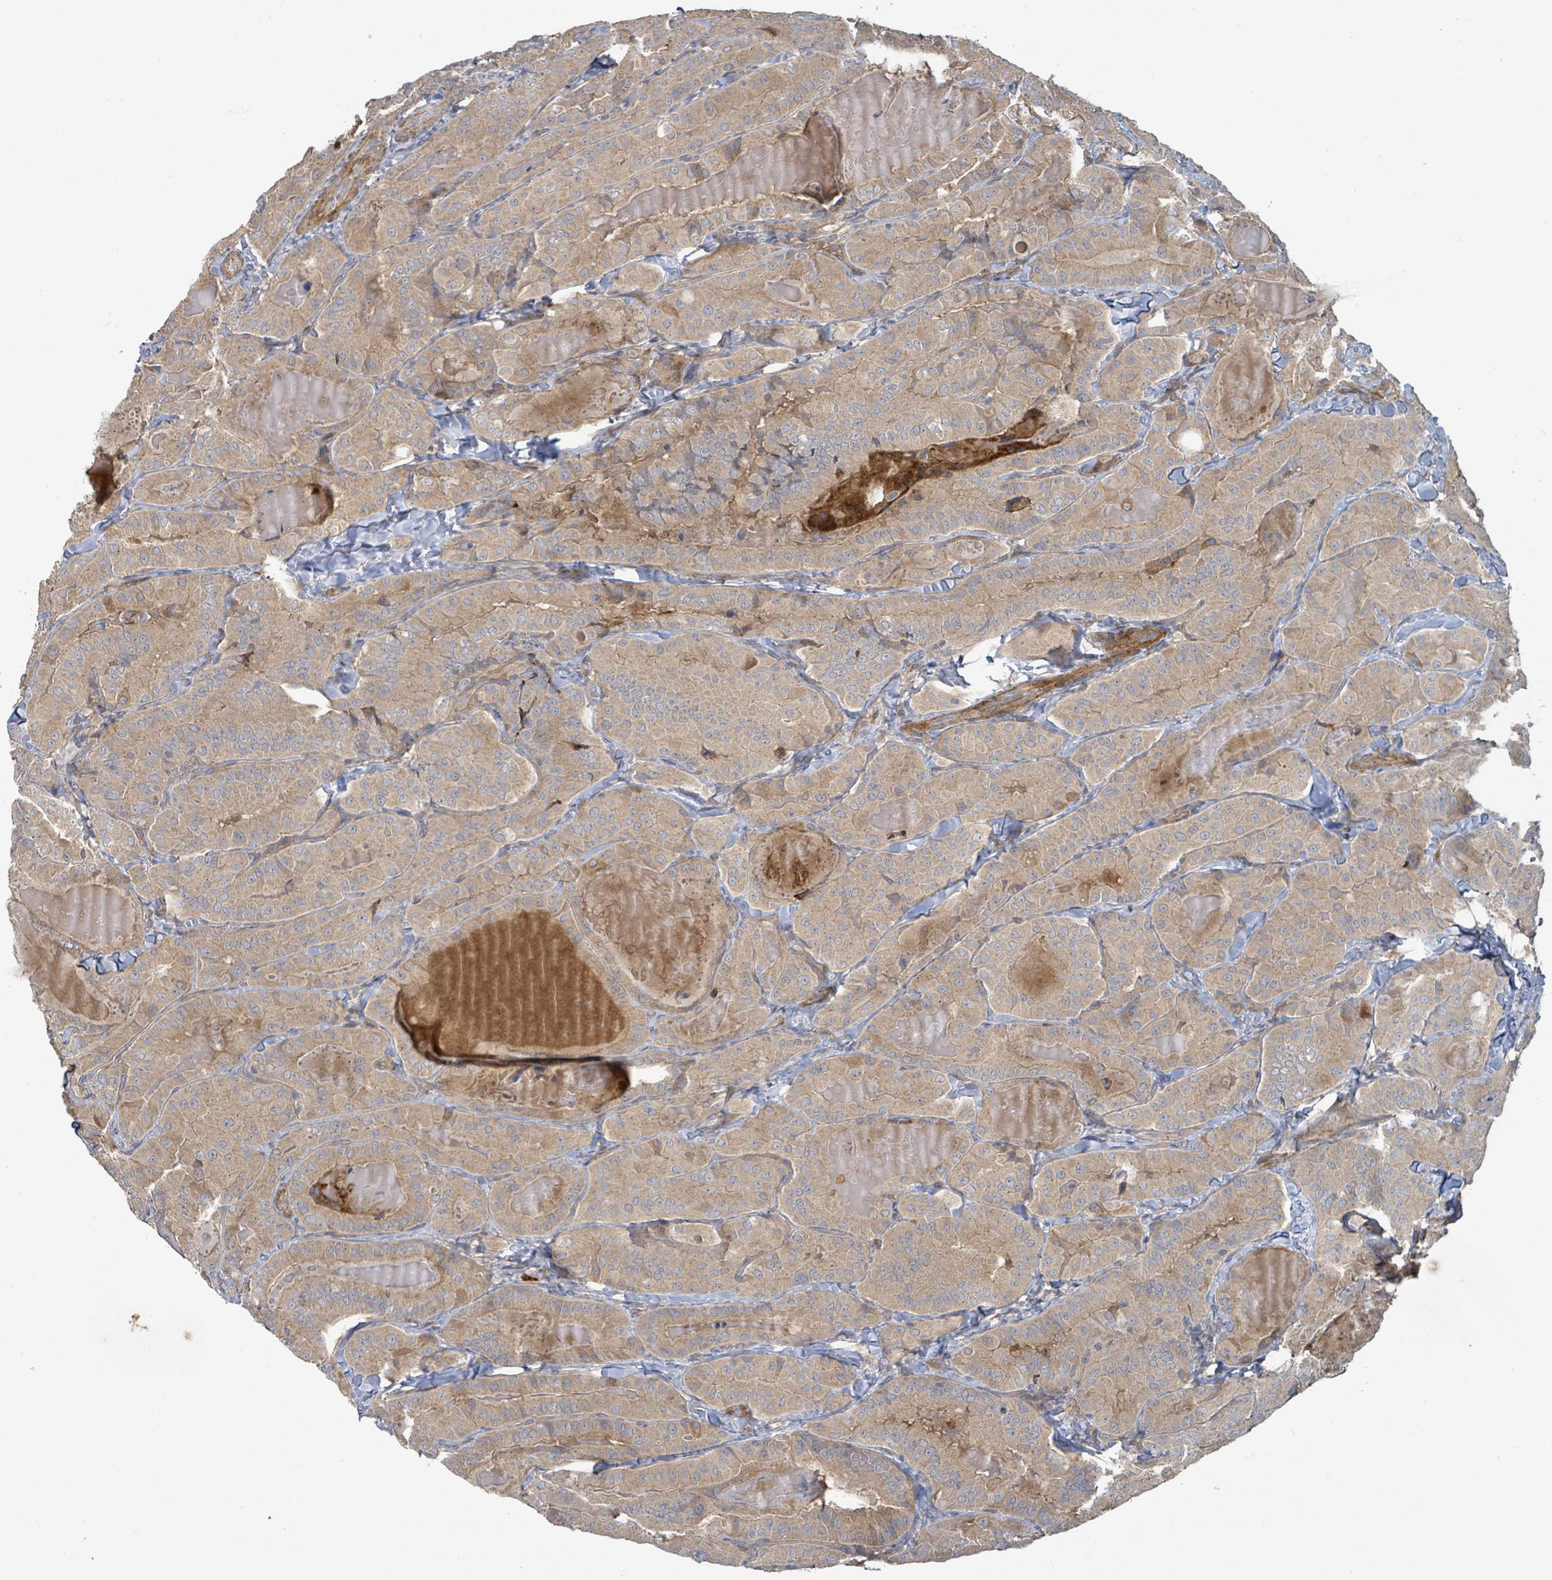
{"staining": {"intensity": "weak", "quantity": ">75%", "location": "cytoplasmic/membranous"}, "tissue": "thyroid cancer", "cell_type": "Tumor cells", "image_type": "cancer", "snomed": [{"axis": "morphology", "description": "Papillary adenocarcinoma, NOS"}, {"axis": "topography", "description": "Thyroid gland"}], "caption": "High-magnification brightfield microscopy of thyroid papillary adenocarcinoma stained with DAB (brown) and counterstained with hematoxylin (blue). tumor cells exhibit weak cytoplasmic/membranous expression is seen in approximately>75% of cells. The staining is performed using DAB brown chromogen to label protein expression. The nuclei are counter-stained blue using hematoxylin.", "gene": "STARD4", "patient": {"sex": "female", "age": 68}}